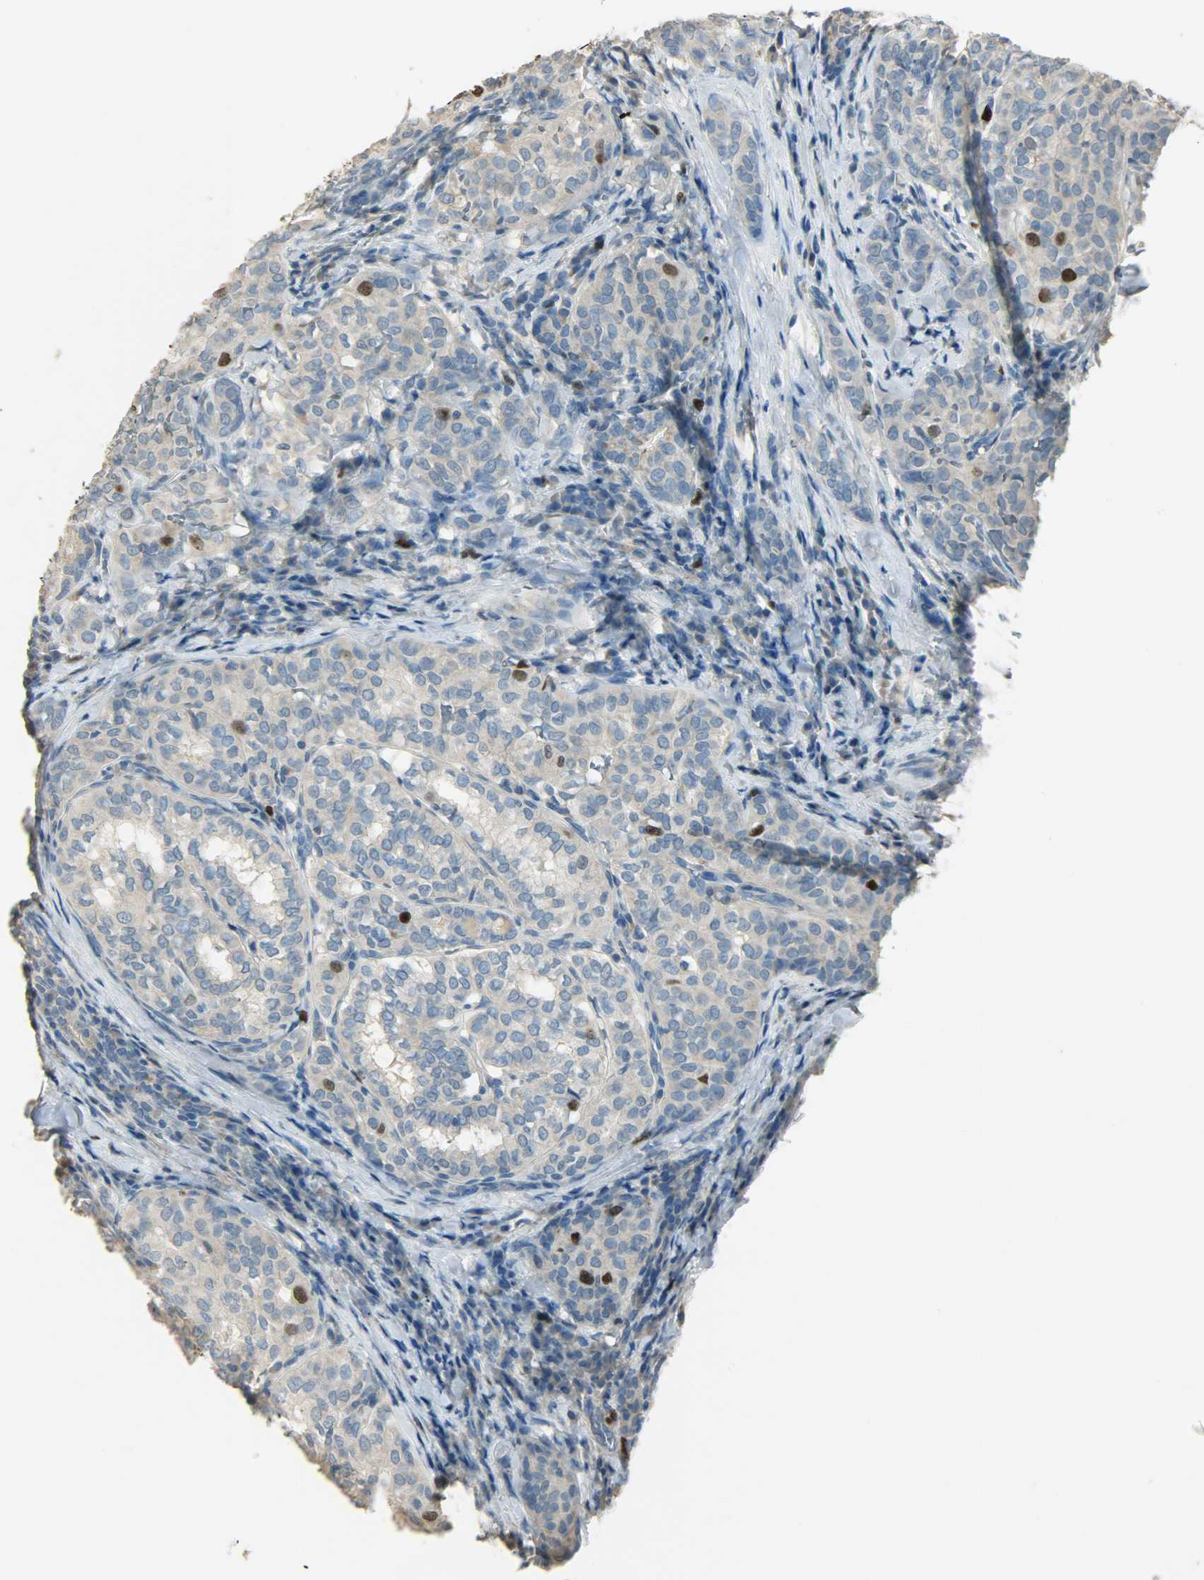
{"staining": {"intensity": "strong", "quantity": "<25%", "location": "cytoplasmic/membranous,nuclear"}, "tissue": "thyroid cancer", "cell_type": "Tumor cells", "image_type": "cancer", "snomed": [{"axis": "morphology", "description": "Papillary adenocarcinoma, NOS"}, {"axis": "topography", "description": "Thyroid gland"}], "caption": "DAB (3,3'-diaminobenzidine) immunohistochemical staining of human thyroid cancer (papillary adenocarcinoma) reveals strong cytoplasmic/membranous and nuclear protein staining in approximately <25% of tumor cells.", "gene": "TPX2", "patient": {"sex": "female", "age": 30}}